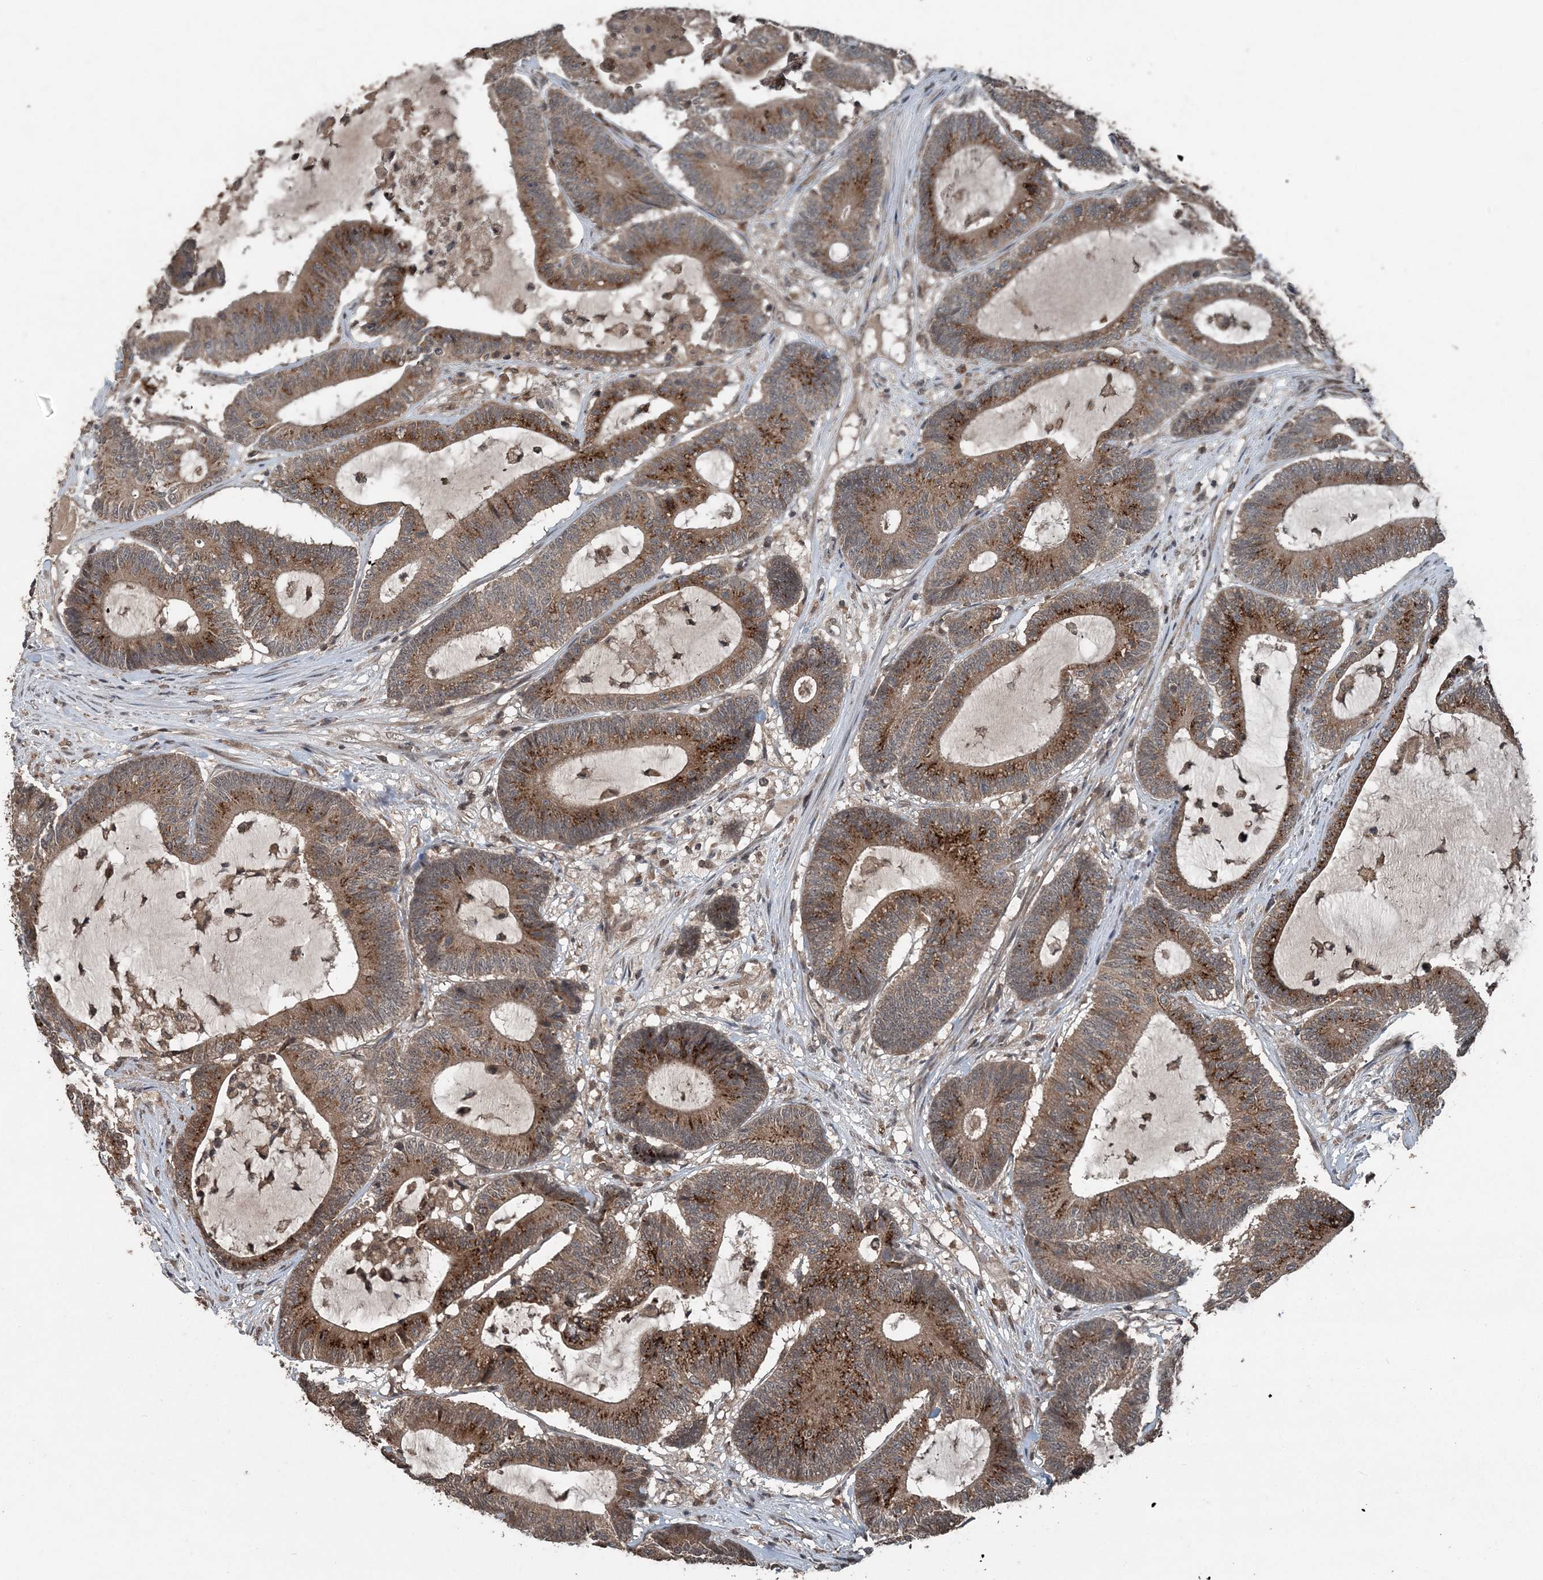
{"staining": {"intensity": "strong", "quantity": ">75%", "location": "cytoplasmic/membranous"}, "tissue": "colorectal cancer", "cell_type": "Tumor cells", "image_type": "cancer", "snomed": [{"axis": "morphology", "description": "Adenocarcinoma, NOS"}, {"axis": "topography", "description": "Colon"}], "caption": "Colorectal adenocarcinoma tissue exhibits strong cytoplasmic/membranous positivity in about >75% of tumor cells, visualized by immunohistochemistry.", "gene": "CFL1", "patient": {"sex": "female", "age": 84}}